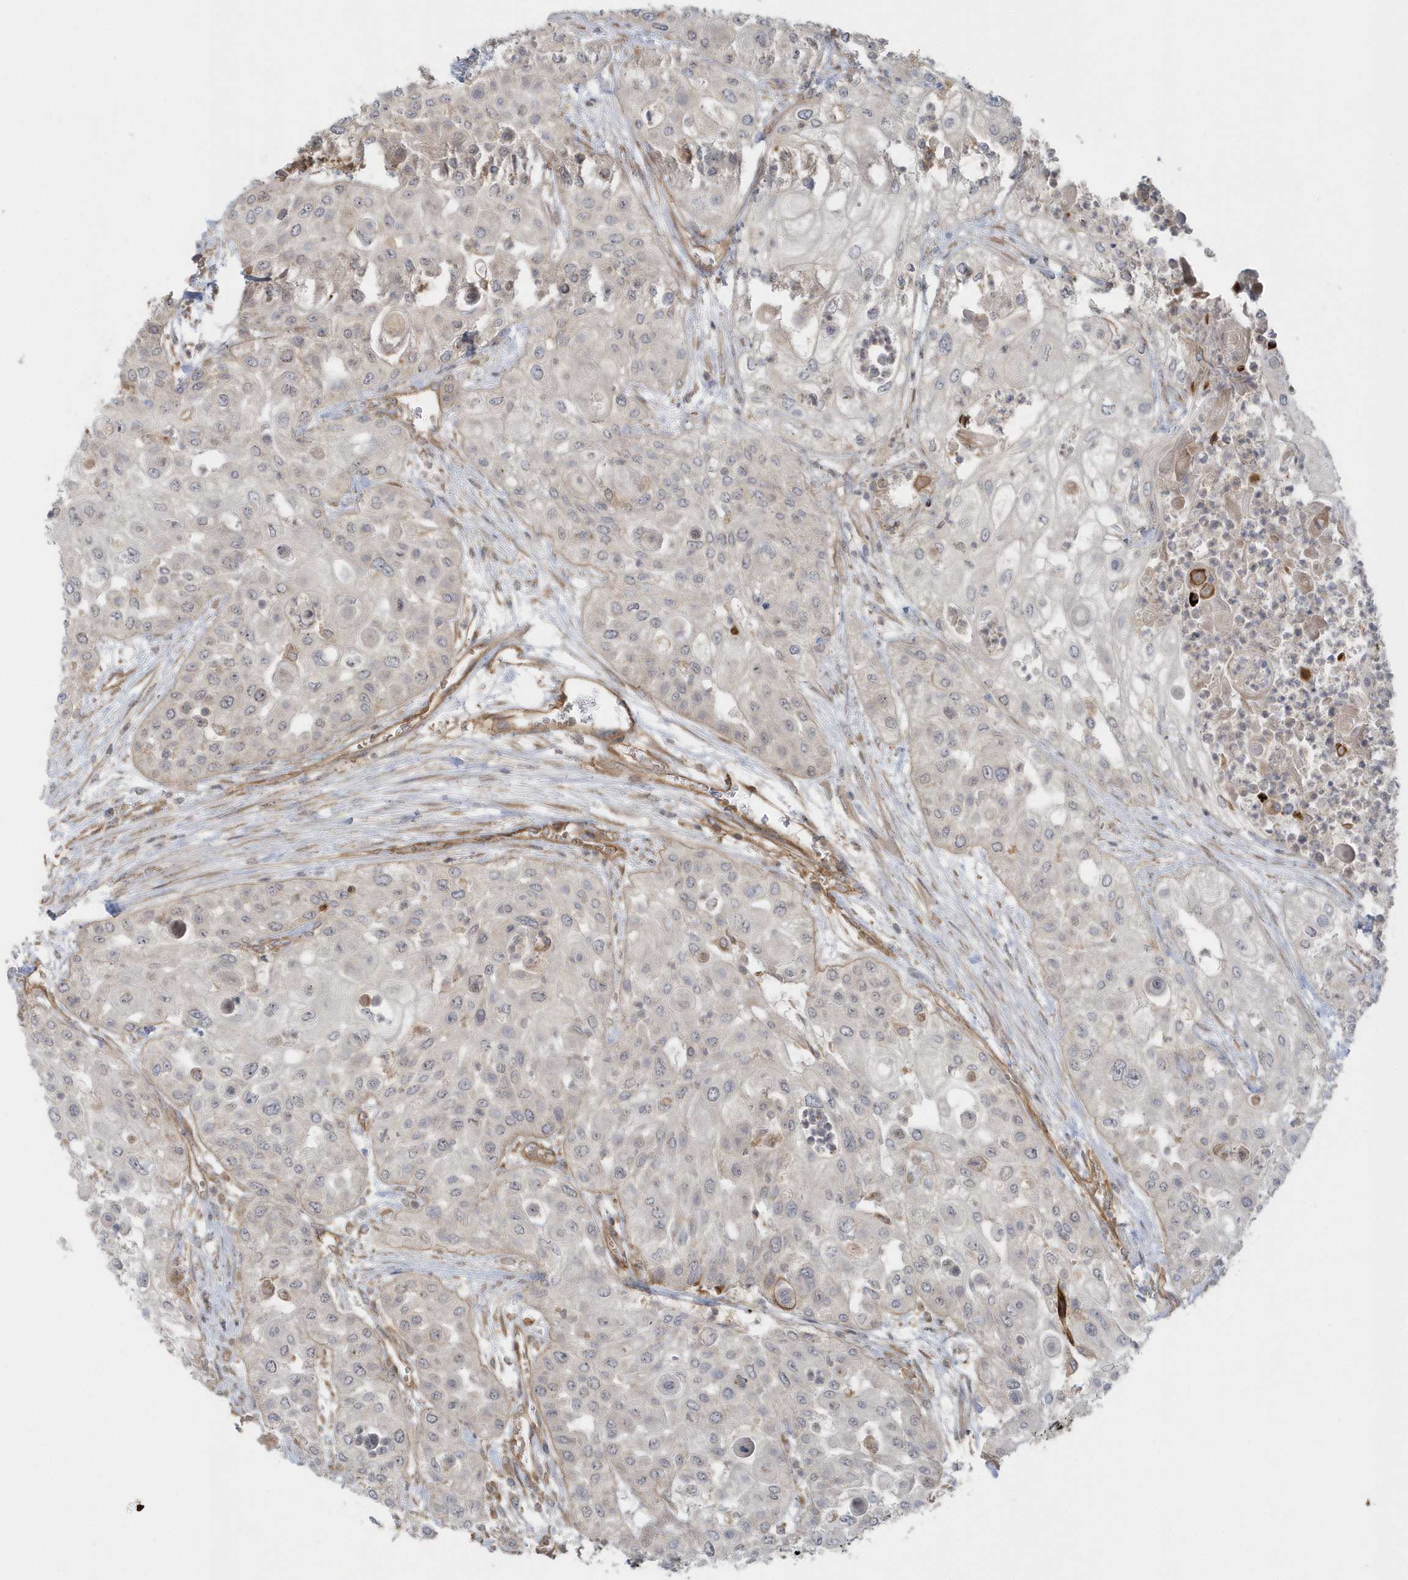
{"staining": {"intensity": "negative", "quantity": "none", "location": "none"}, "tissue": "urothelial cancer", "cell_type": "Tumor cells", "image_type": "cancer", "snomed": [{"axis": "morphology", "description": "Urothelial carcinoma, High grade"}, {"axis": "topography", "description": "Urinary bladder"}], "caption": "This photomicrograph is of urothelial cancer stained with IHC to label a protein in brown with the nuclei are counter-stained blue. There is no positivity in tumor cells.", "gene": "ACTR1A", "patient": {"sex": "female", "age": 79}}